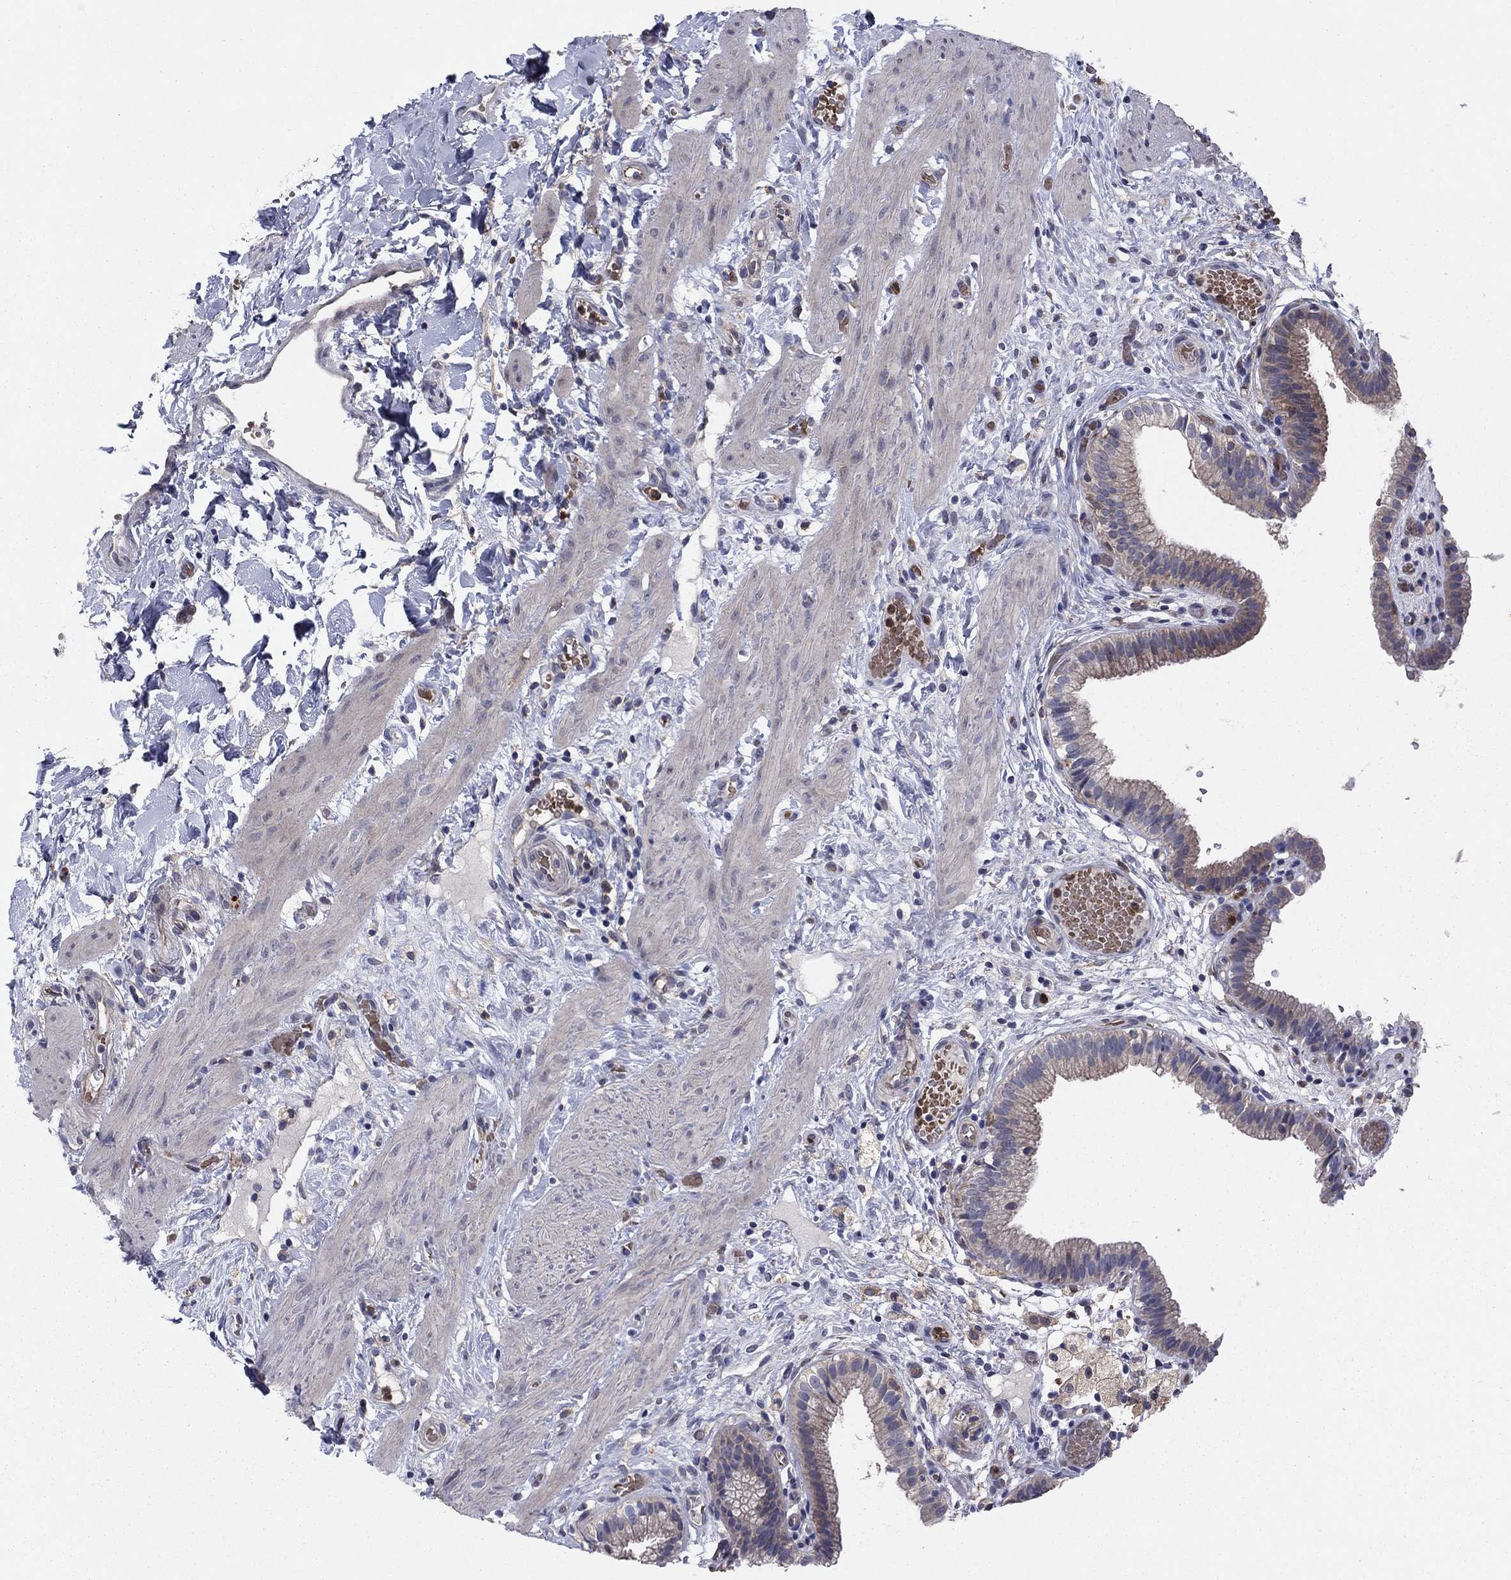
{"staining": {"intensity": "moderate", "quantity": "<25%", "location": "cytoplasmic/membranous"}, "tissue": "gallbladder", "cell_type": "Glandular cells", "image_type": "normal", "snomed": [{"axis": "morphology", "description": "Normal tissue, NOS"}, {"axis": "topography", "description": "Gallbladder"}], "caption": "Glandular cells exhibit low levels of moderate cytoplasmic/membranous positivity in approximately <25% of cells in unremarkable gallbladder.", "gene": "MEA1", "patient": {"sex": "female", "age": 24}}